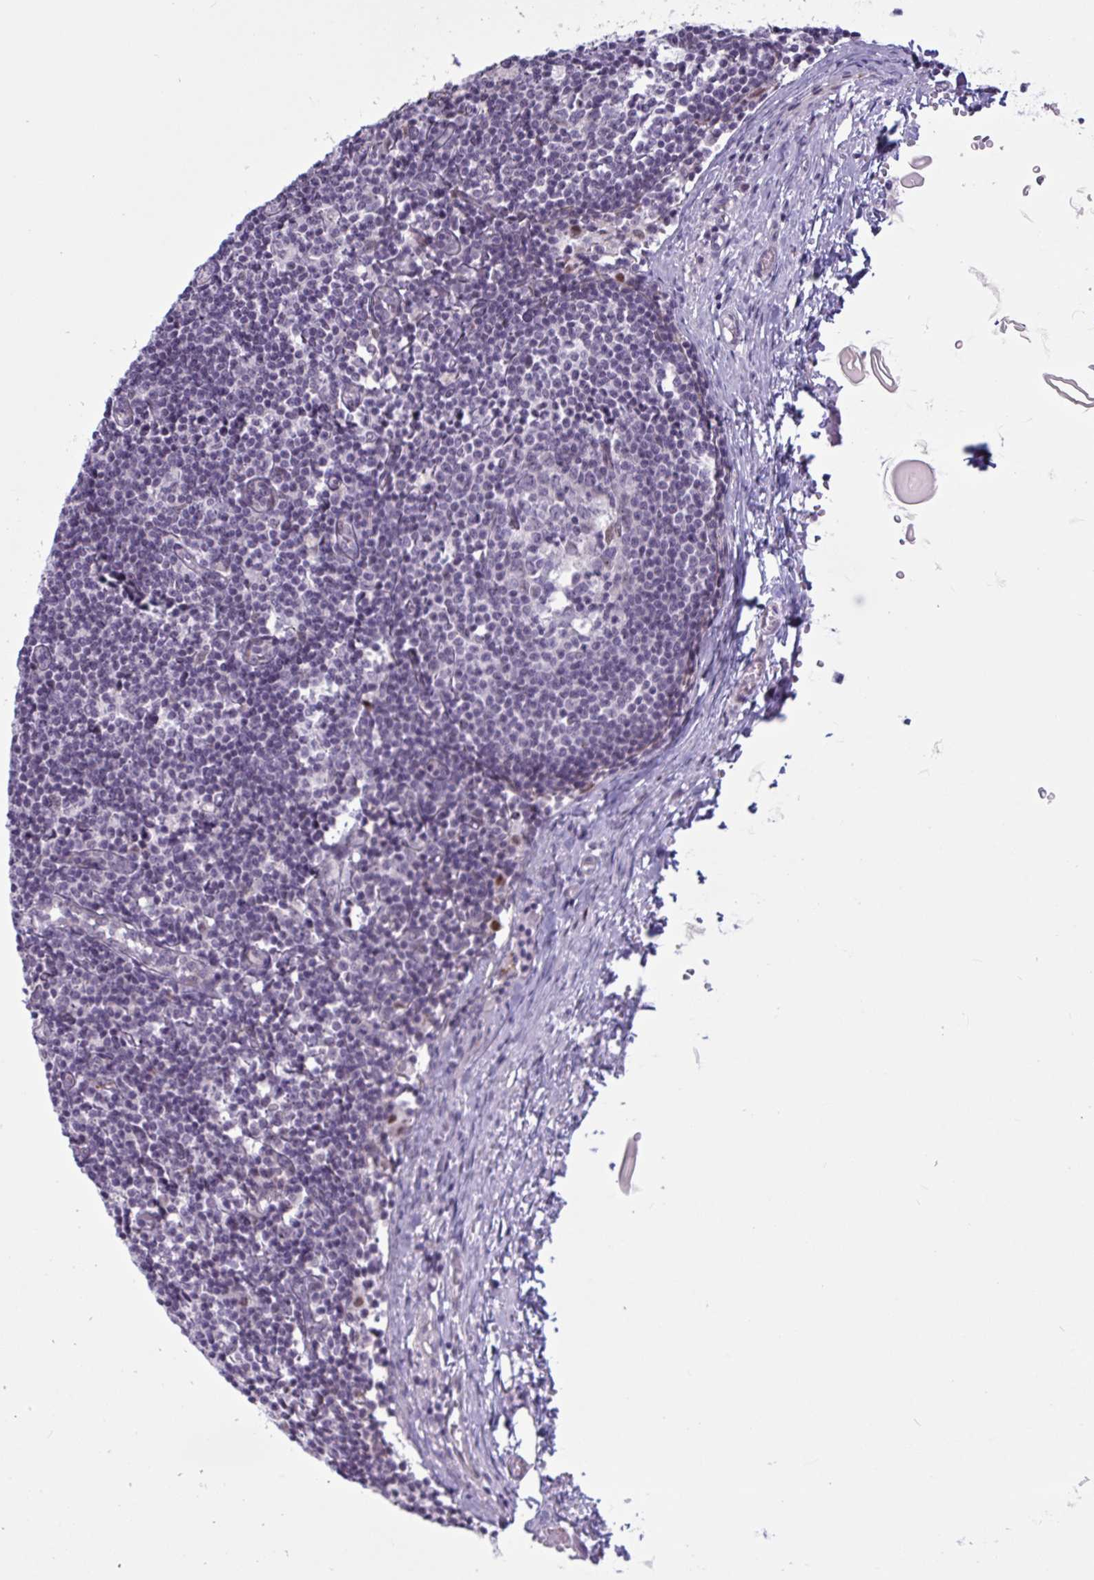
{"staining": {"intensity": "negative", "quantity": "none", "location": "none"}, "tissue": "lymph node", "cell_type": "Germinal center cells", "image_type": "normal", "snomed": [{"axis": "morphology", "description": "Normal tissue, NOS"}, {"axis": "topography", "description": "Lymph node"}], "caption": "The micrograph demonstrates no staining of germinal center cells in benign lymph node. The staining is performed using DAB (3,3'-diaminobenzidine) brown chromogen with nuclei counter-stained in using hematoxylin.", "gene": "PRMT6", "patient": {"sex": "male", "age": 49}}